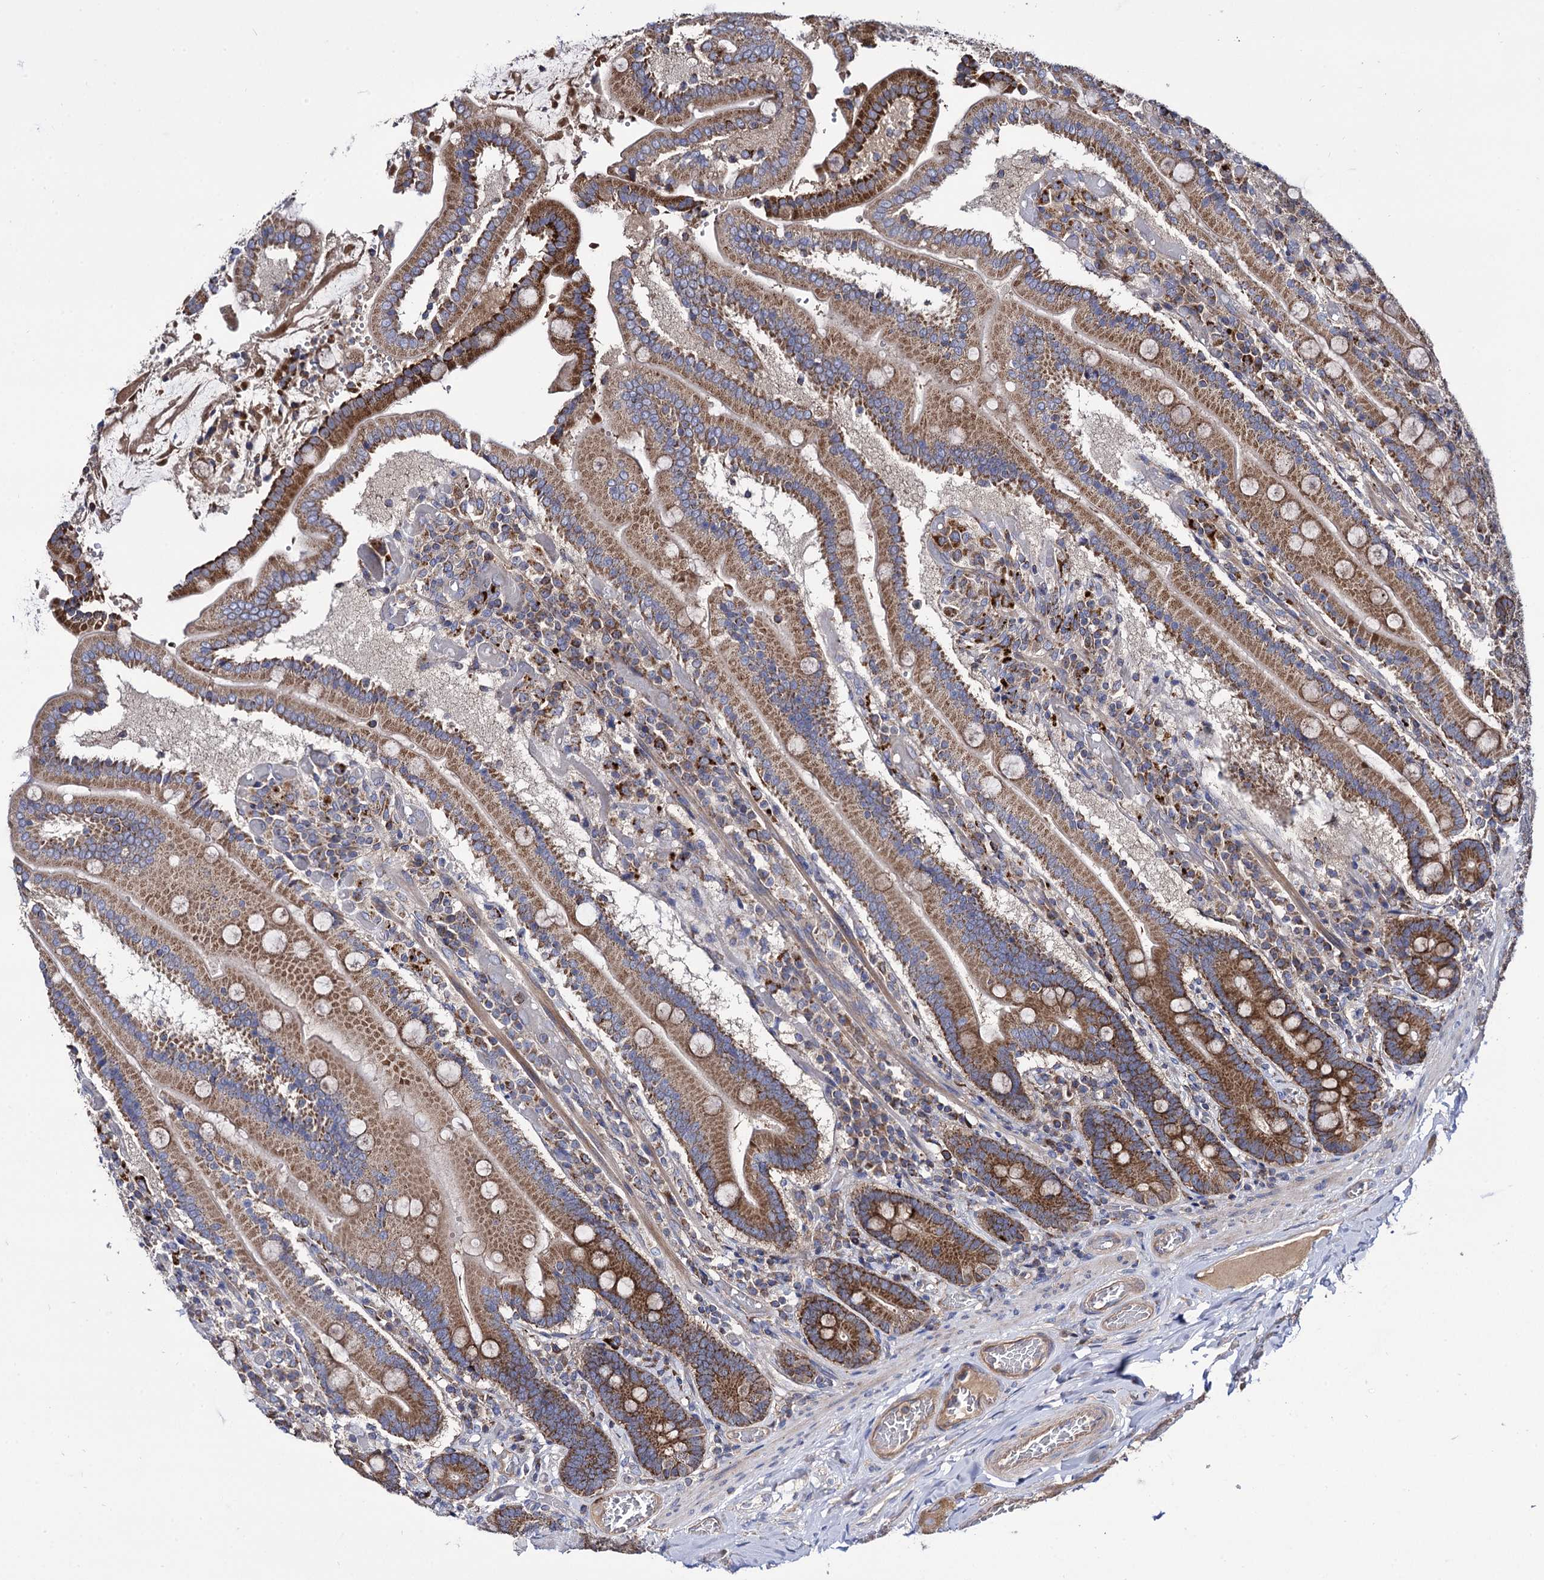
{"staining": {"intensity": "strong", "quantity": ">75%", "location": "cytoplasmic/membranous"}, "tissue": "duodenum", "cell_type": "Glandular cells", "image_type": "normal", "snomed": [{"axis": "morphology", "description": "Normal tissue, NOS"}, {"axis": "topography", "description": "Duodenum"}], "caption": "Protein staining of benign duodenum demonstrates strong cytoplasmic/membranous expression in approximately >75% of glandular cells. (Stains: DAB (3,3'-diaminobenzidine) in brown, nuclei in blue, Microscopy: brightfield microscopy at high magnification).", "gene": "IQCH", "patient": {"sex": "female", "age": 62}}